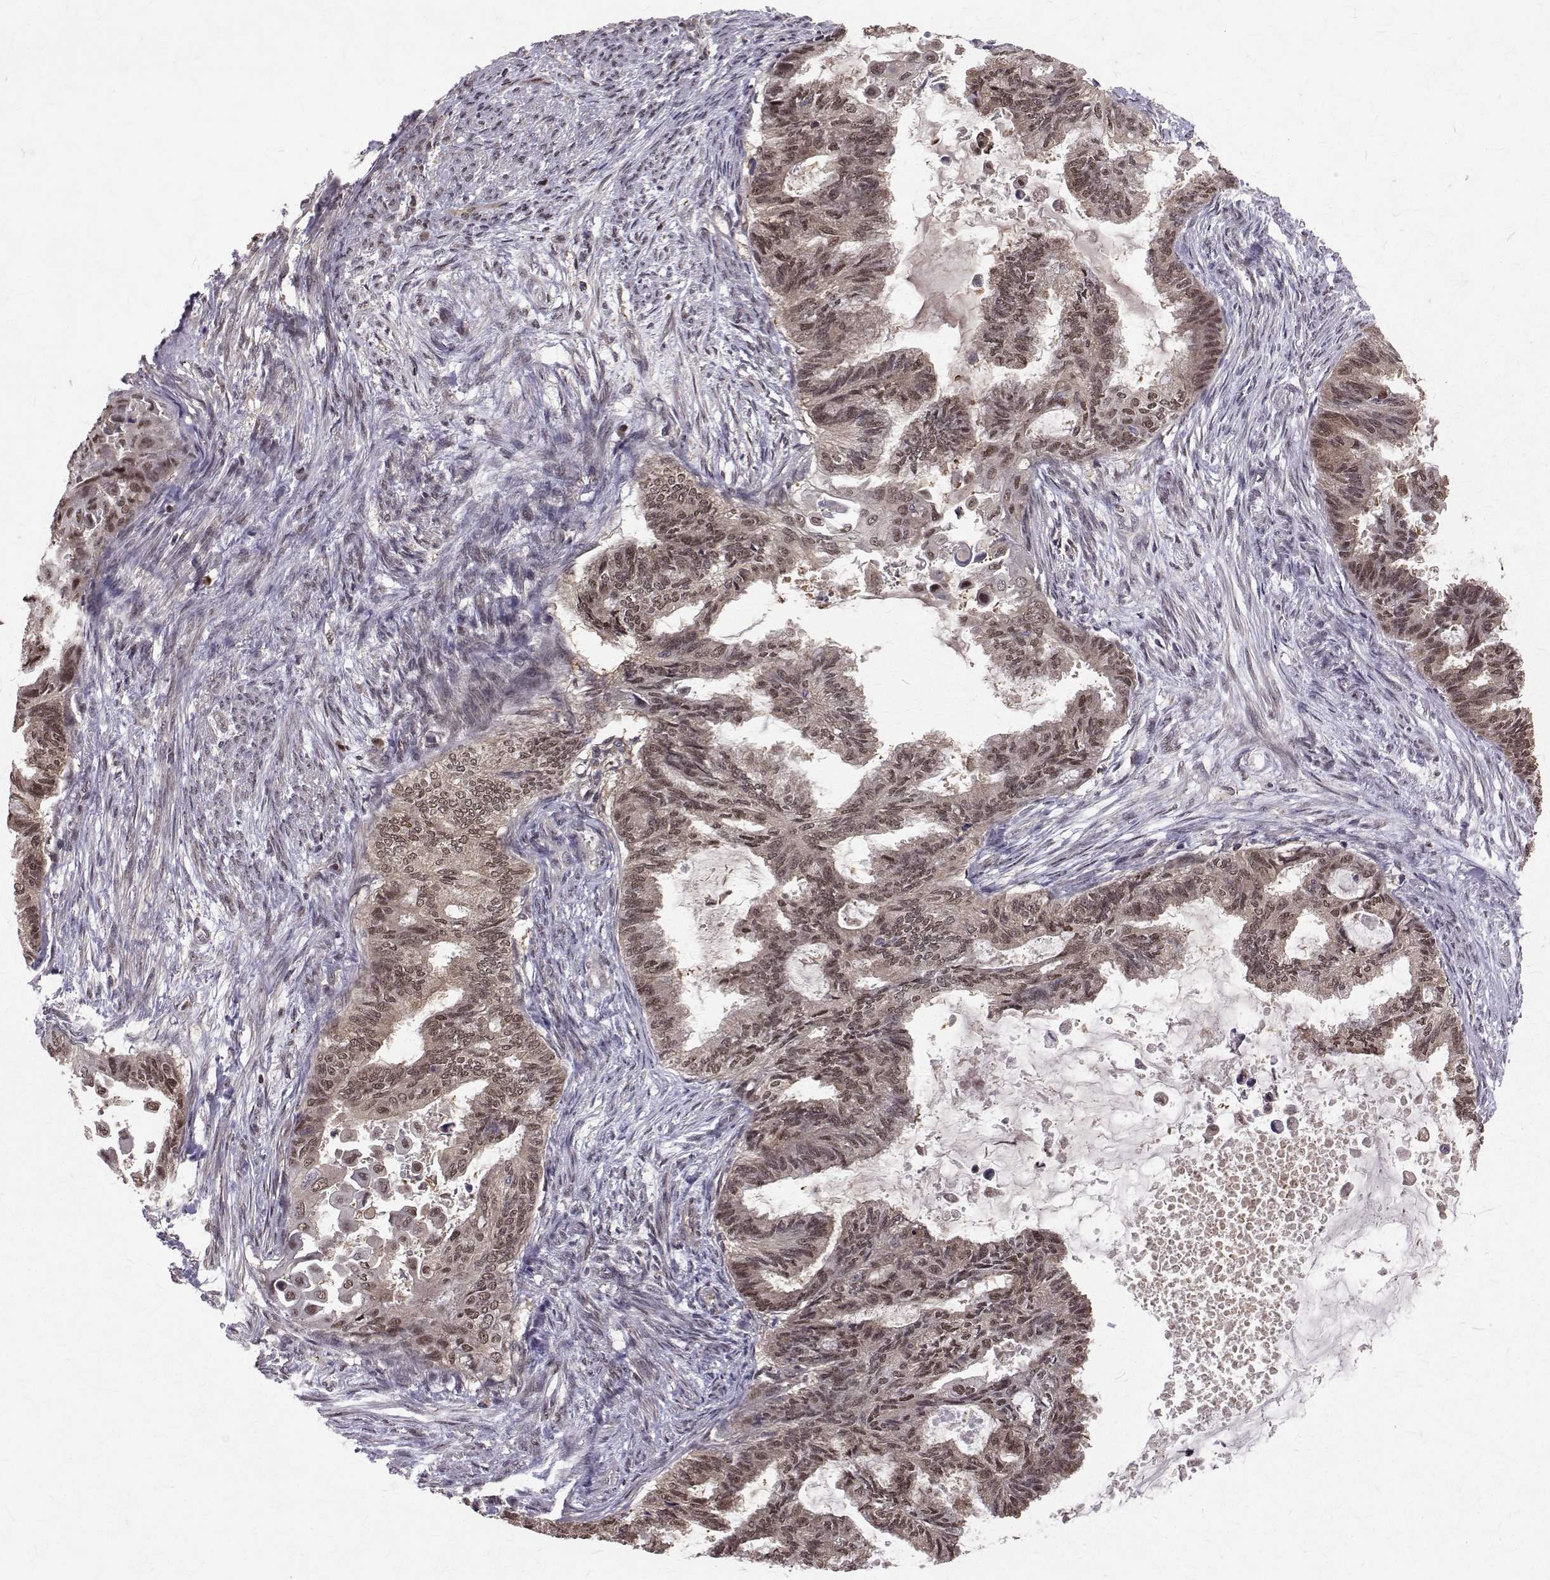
{"staining": {"intensity": "moderate", "quantity": ">75%", "location": "cytoplasmic/membranous,nuclear"}, "tissue": "endometrial cancer", "cell_type": "Tumor cells", "image_type": "cancer", "snomed": [{"axis": "morphology", "description": "Adenocarcinoma, NOS"}, {"axis": "topography", "description": "Endometrium"}], "caption": "Endometrial cancer (adenocarcinoma) tissue exhibits moderate cytoplasmic/membranous and nuclear expression in approximately >75% of tumor cells, visualized by immunohistochemistry.", "gene": "NIF3L1", "patient": {"sex": "female", "age": 86}}